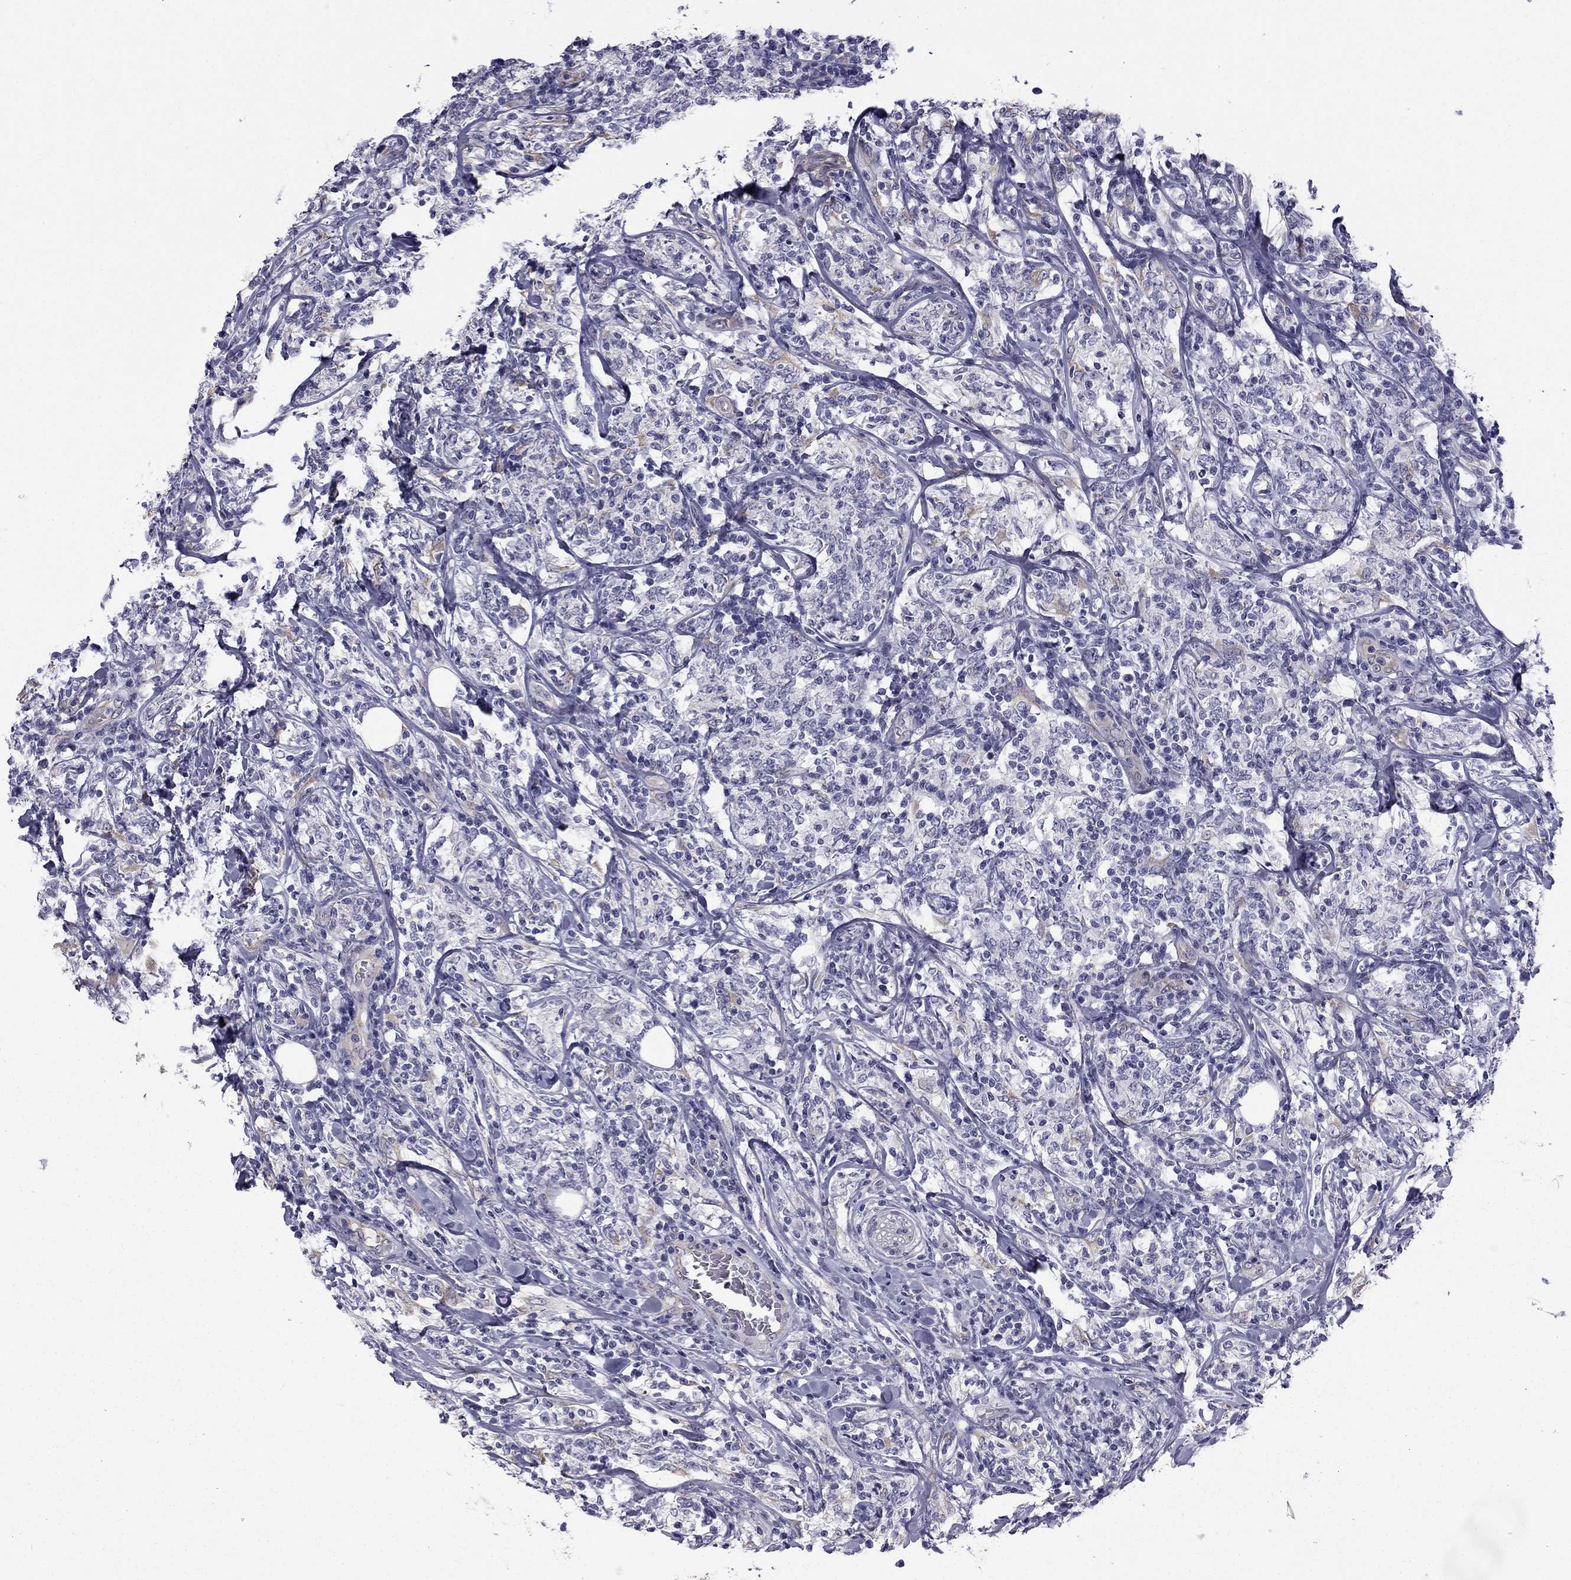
{"staining": {"intensity": "negative", "quantity": "none", "location": "none"}, "tissue": "lymphoma", "cell_type": "Tumor cells", "image_type": "cancer", "snomed": [{"axis": "morphology", "description": "Malignant lymphoma, non-Hodgkin's type, High grade"}, {"axis": "topography", "description": "Lymph node"}], "caption": "Histopathology image shows no protein positivity in tumor cells of lymphoma tissue.", "gene": "CCDC40", "patient": {"sex": "female", "age": 84}}